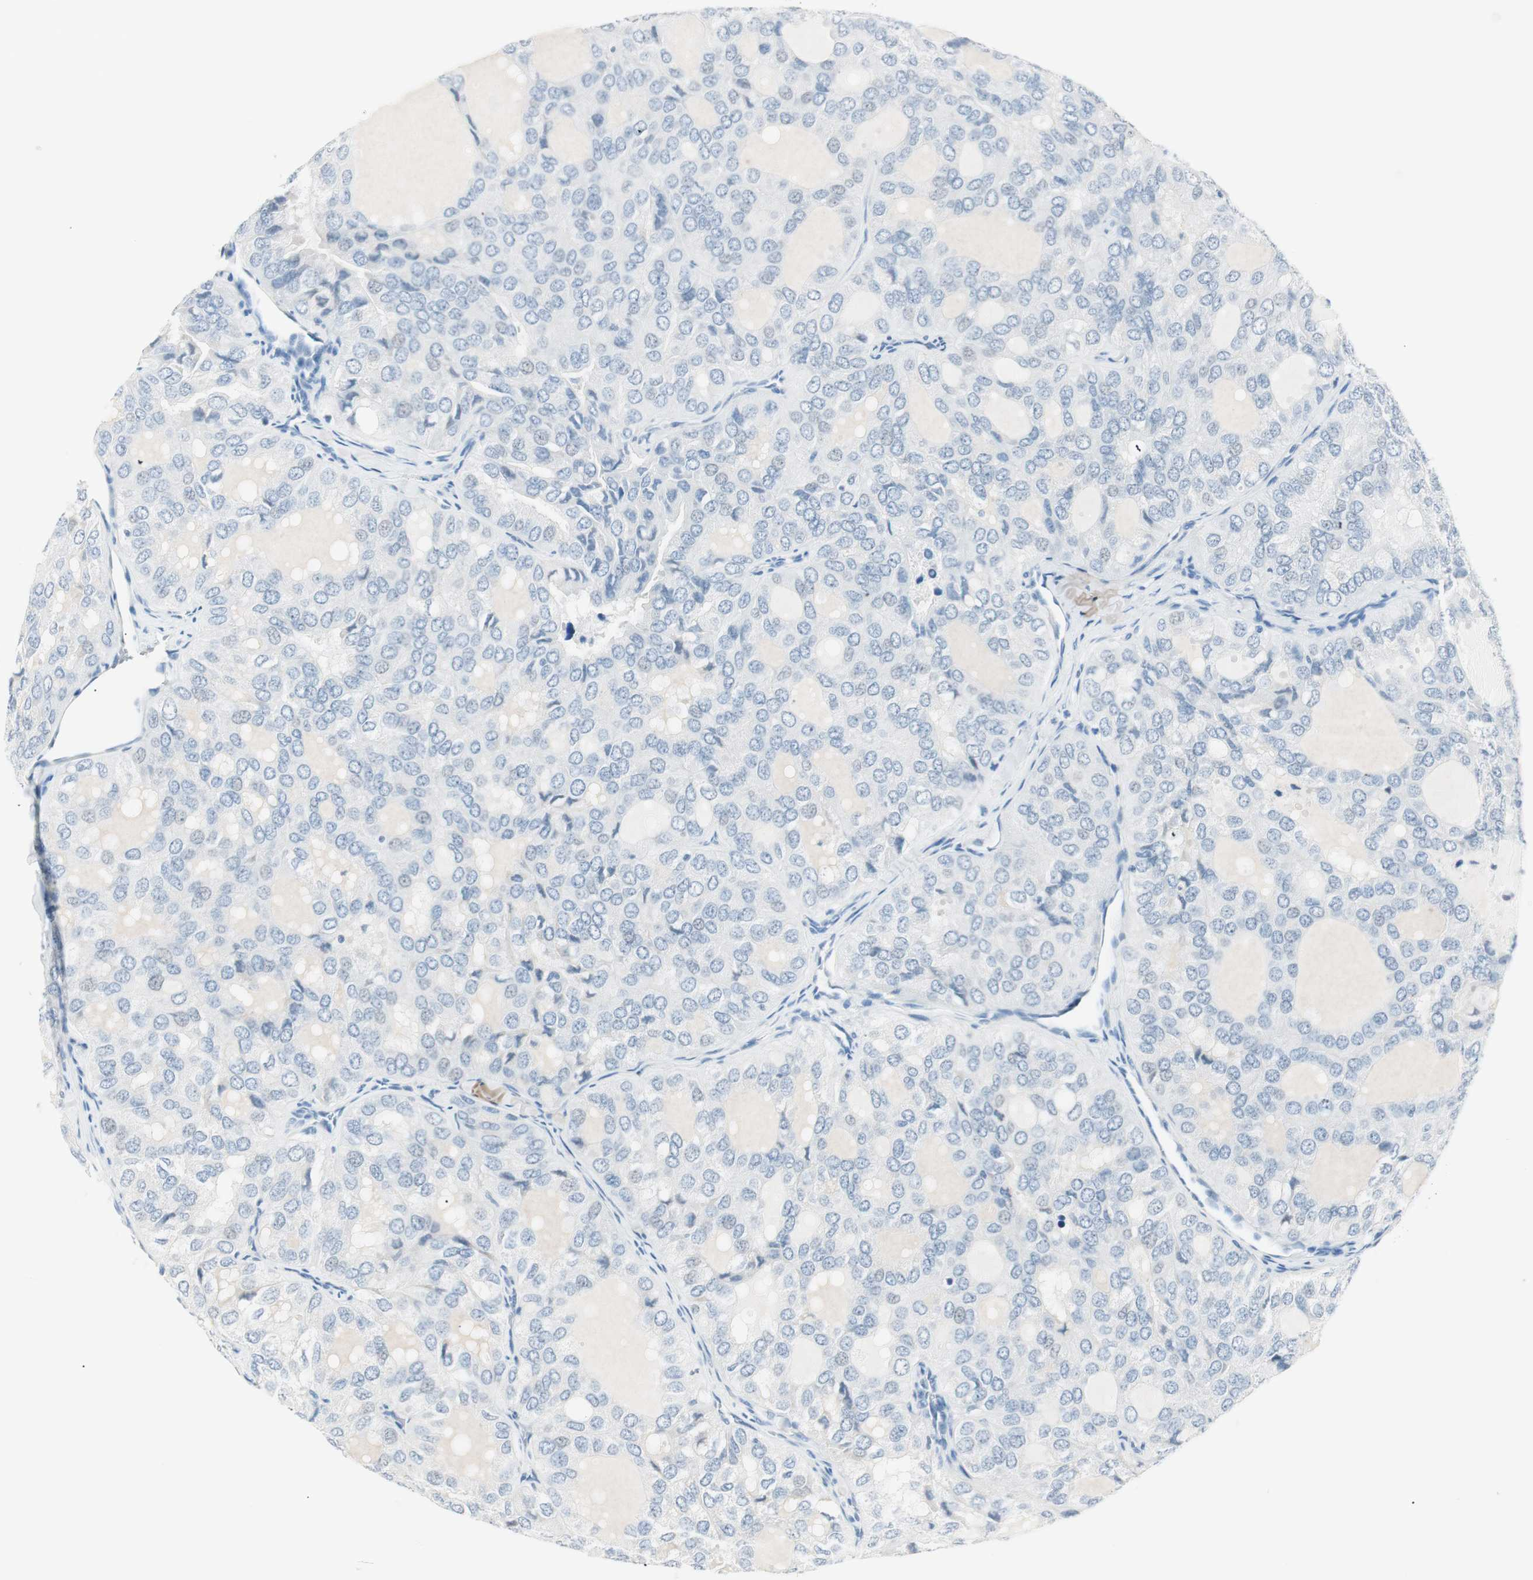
{"staining": {"intensity": "negative", "quantity": "none", "location": "none"}, "tissue": "thyroid cancer", "cell_type": "Tumor cells", "image_type": "cancer", "snomed": [{"axis": "morphology", "description": "Follicular adenoma carcinoma, NOS"}, {"axis": "topography", "description": "Thyroid gland"}], "caption": "This photomicrograph is of thyroid cancer (follicular adenoma carcinoma) stained with IHC to label a protein in brown with the nuclei are counter-stained blue. There is no positivity in tumor cells.", "gene": "HOXB13", "patient": {"sex": "male", "age": 75}}